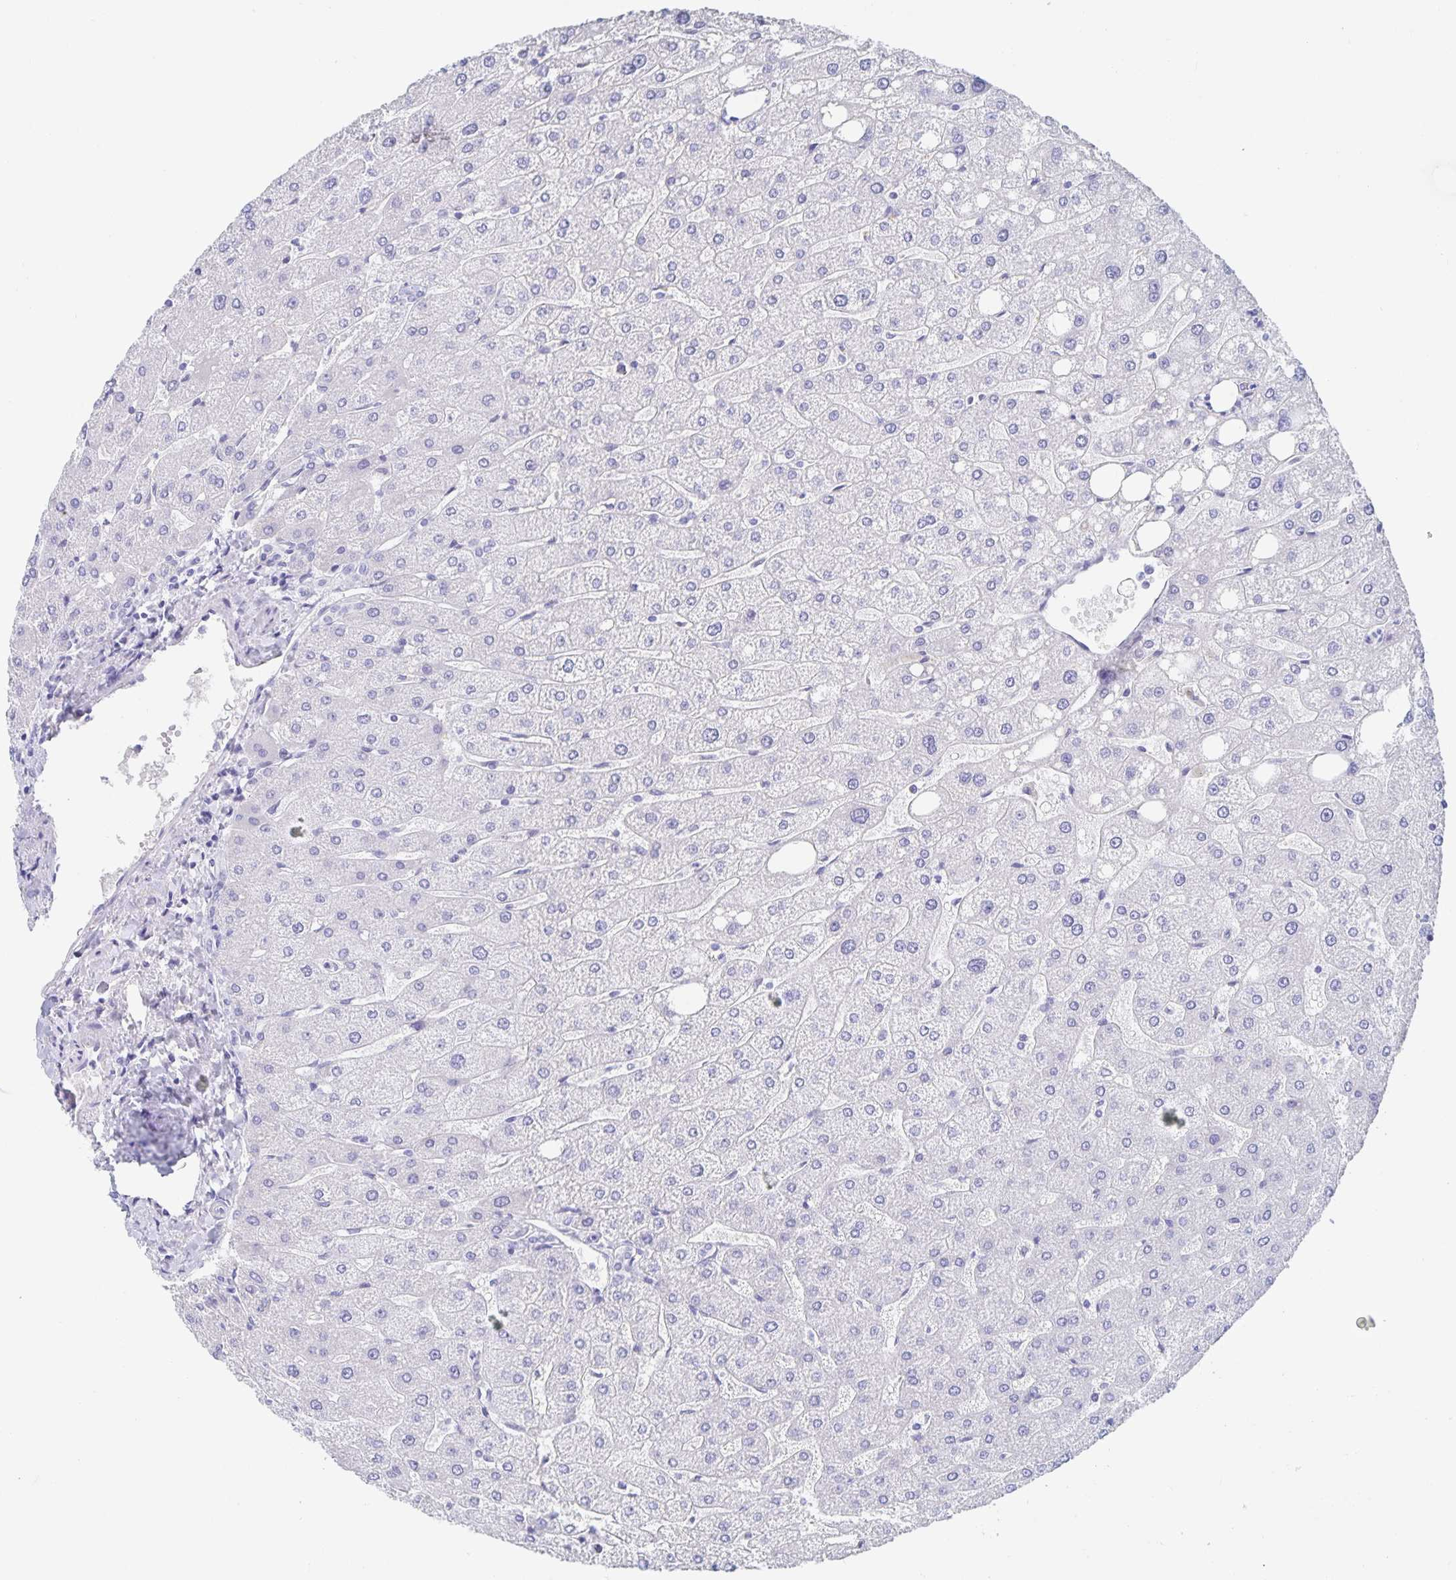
{"staining": {"intensity": "negative", "quantity": "none", "location": "none"}, "tissue": "liver", "cell_type": "Cholangiocytes", "image_type": "normal", "snomed": [{"axis": "morphology", "description": "Normal tissue, NOS"}, {"axis": "topography", "description": "Liver"}], "caption": "IHC of benign human liver demonstrates no expression in cholangiocytes. Brightfield microscopy of IHC stained with DAB (3,3'-diaminobenzidine) (brown) and hematoxylin (blue), captured at high magnification.", "gene": "DMBT1", "patient": {"sex": "male", "age": 67}}